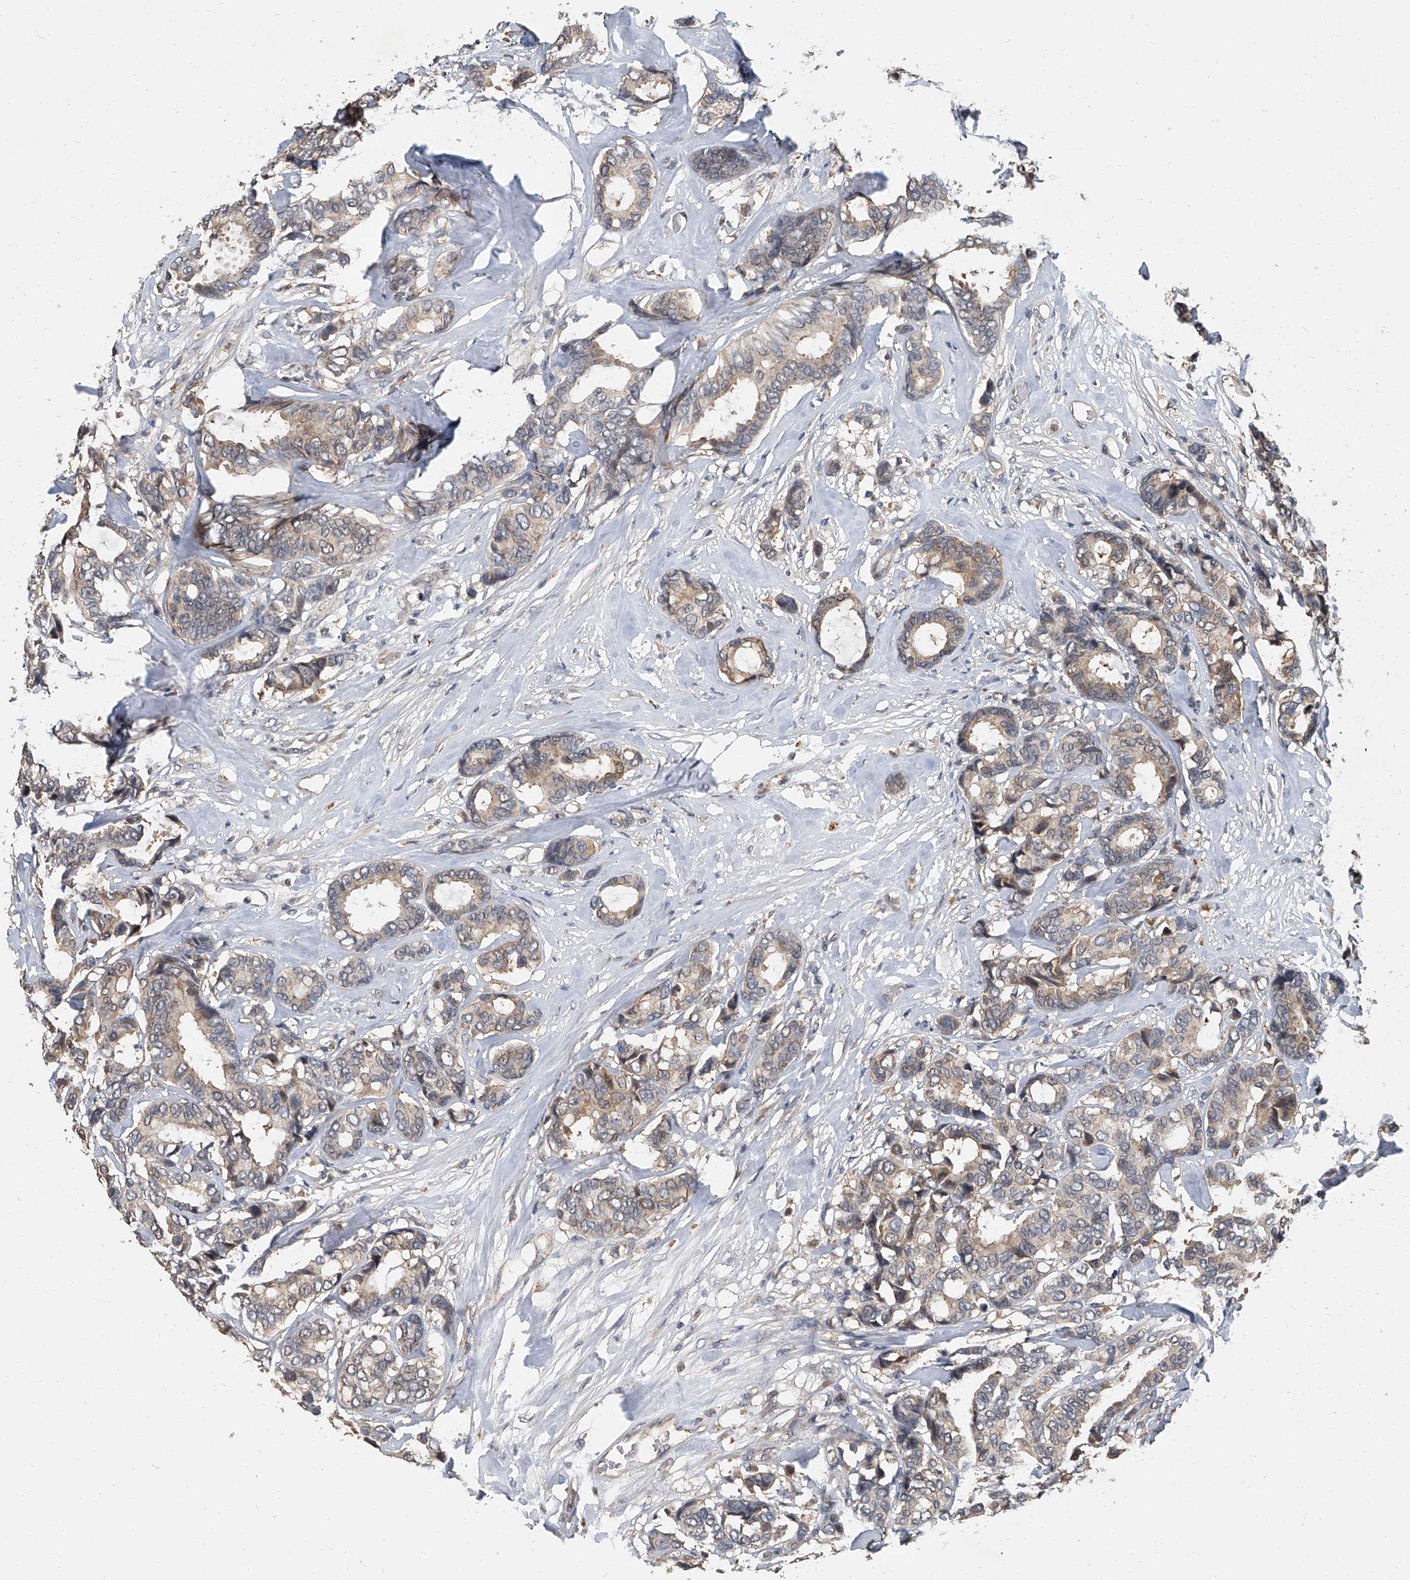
{"staining": {"intensity": "weak", "quantity": "25%-75%", "location": "cytoplasmic/membranous"}, "tissue": "breast cancer", "cell_type": "Tumor cells", "image_type": "cancer", "snomed": [{"axis": "morphology", "description": "Duct carcinoma"}, {"axis": "topography", "description": "Breast"}], "caption": "Brown immunohistochemical staining in human breast cancer (invasive ductal carcinoma) reveals weak cytoplasmic/membranous expression in about 25%-75% of tumor cells. (Brightfield microscopy of DAB IHC at high magnification).", "gene": "JAG2", "patient": {"sex": "female", "age": 87}}